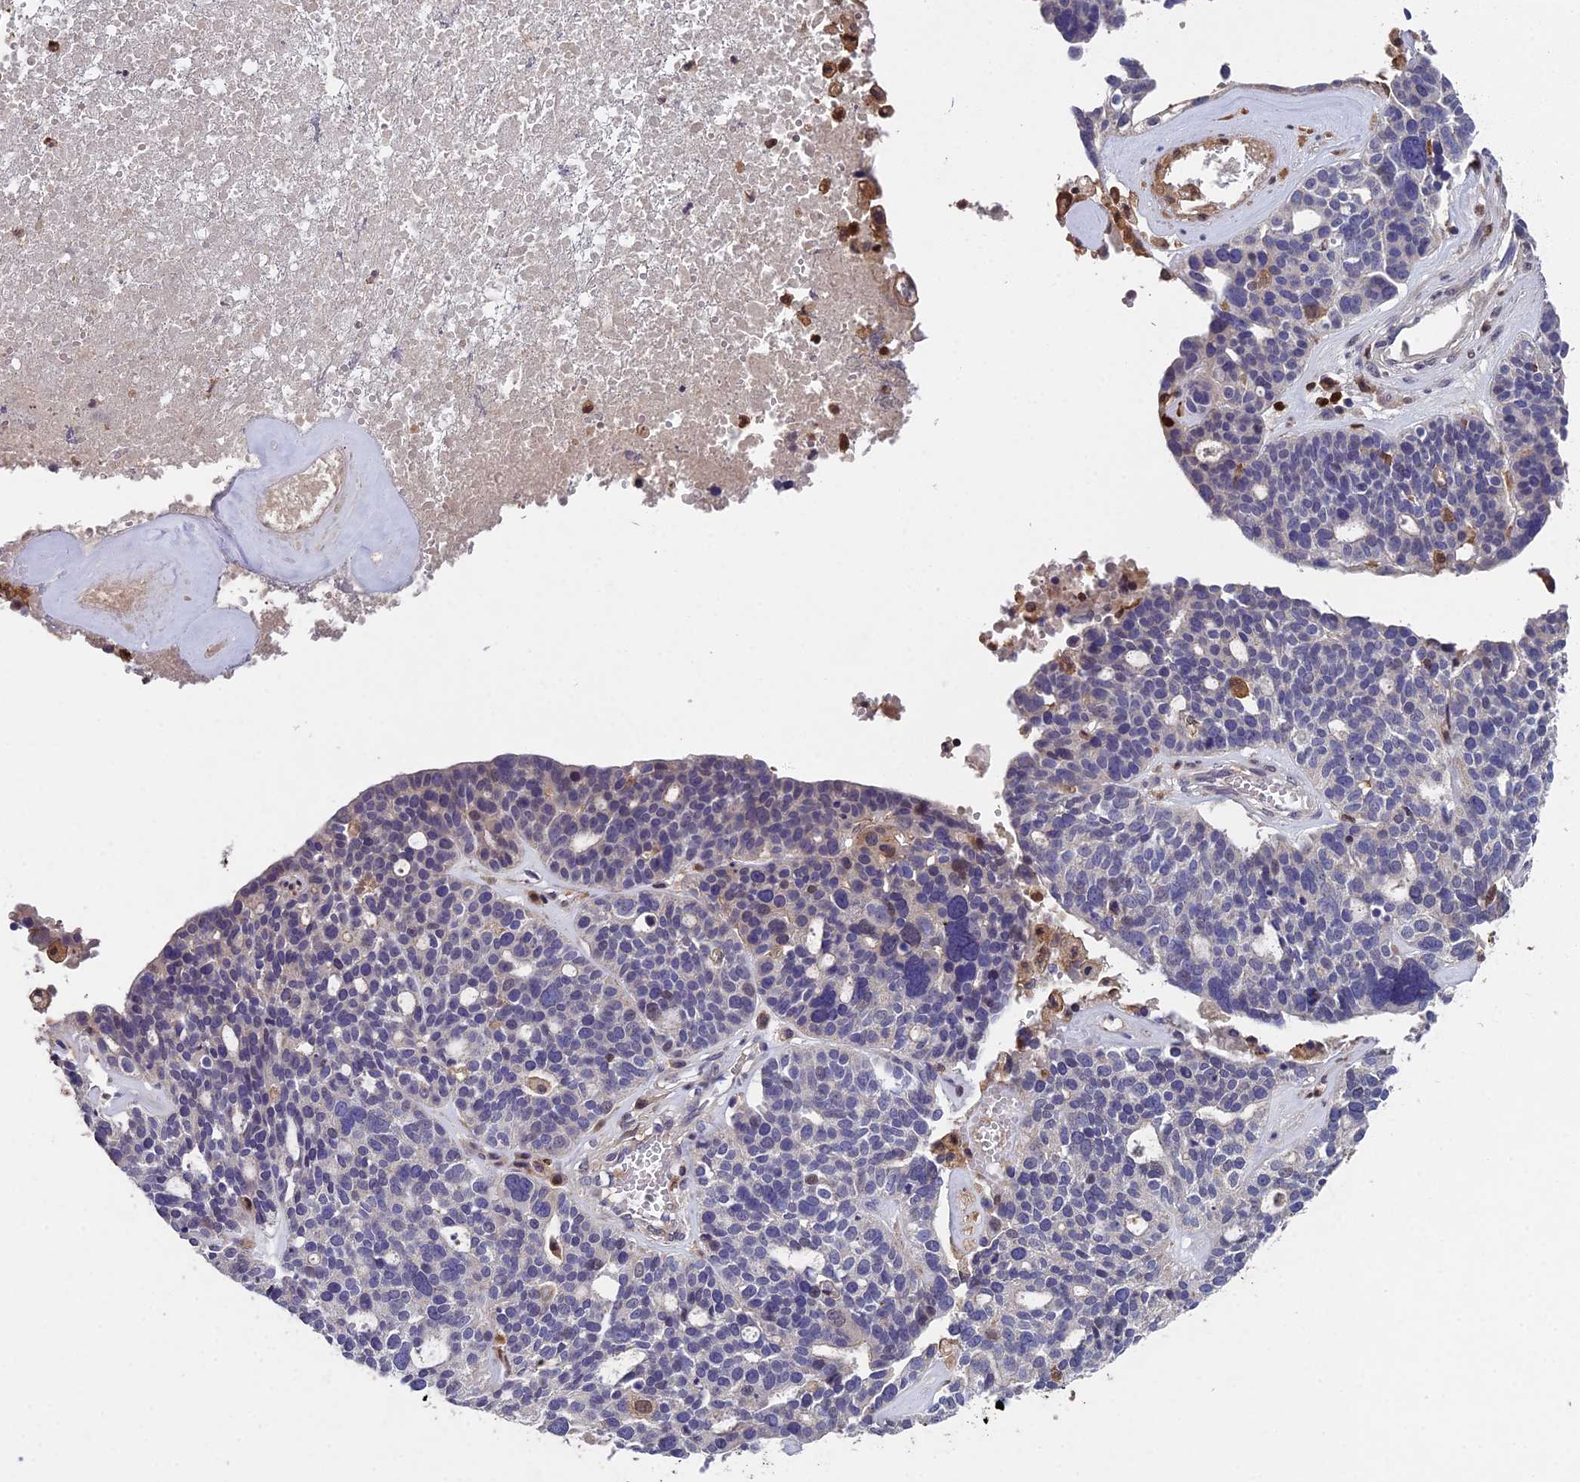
{"staining": {"intensity": "negative", "quantity": "none", "location": "none"}, "tissue": "ovarian cancer", "cell_type": "Tumor cells", "image_type": "cancer", "snomed": [{"axis": "morphology", "description": "Cystadenocarcinoma, serous, NOS"}, {"axis": "topography", "description": "Ovary"}], "caption": "Immunohistochemistry (IHC) of human ovarian cancer (serous cystadenocarcinoma) exhibits no expression in tumor cells. (Stains: DAB (3,3'-diaminobenzidine) immunohistochemistry with hematoxylin counter stain, Microscopy: brightfield microscopy at high magnification).", "gene": "GALK2", "patient": {"sex": "female", "age": 59}}